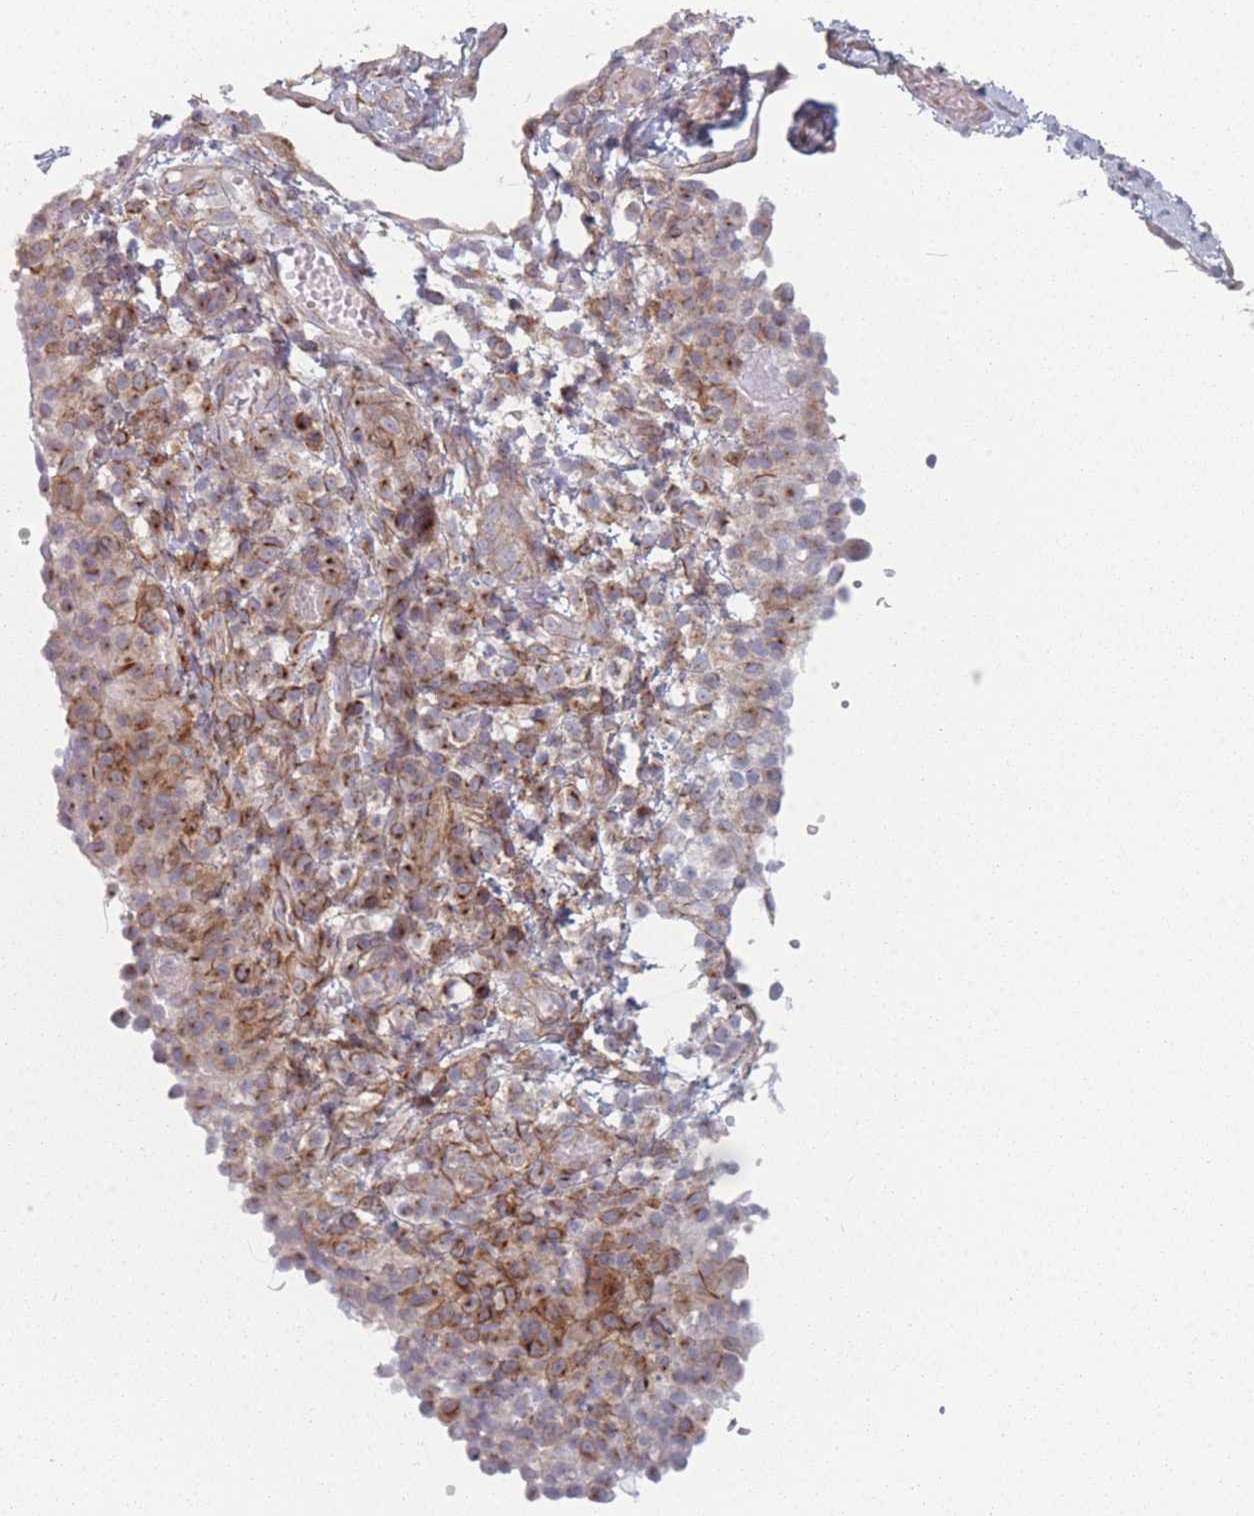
{"staining": {"intensity": "moderate", "quantity": ">75%", "location": "cytoplasmic/membranous"}, "tissue": "ovarian cancer", "cell_type": "Tumor cells", "image_type": "cancer", "snomed": [{"axis": "morphology", "description": "Carcinoma, endometroid"}, {"axis": "topography", "description": "Ovary"}], "caption": "There is medium levels of moderate cytoplasmic/membranous expression in tumor cells of ovarian cancer (endometroid carcinoma), as demonstrated by immunohistochemical staining (brown color).", "gene": "RNF4", "patient": {"sex": "female", "age": 42}}